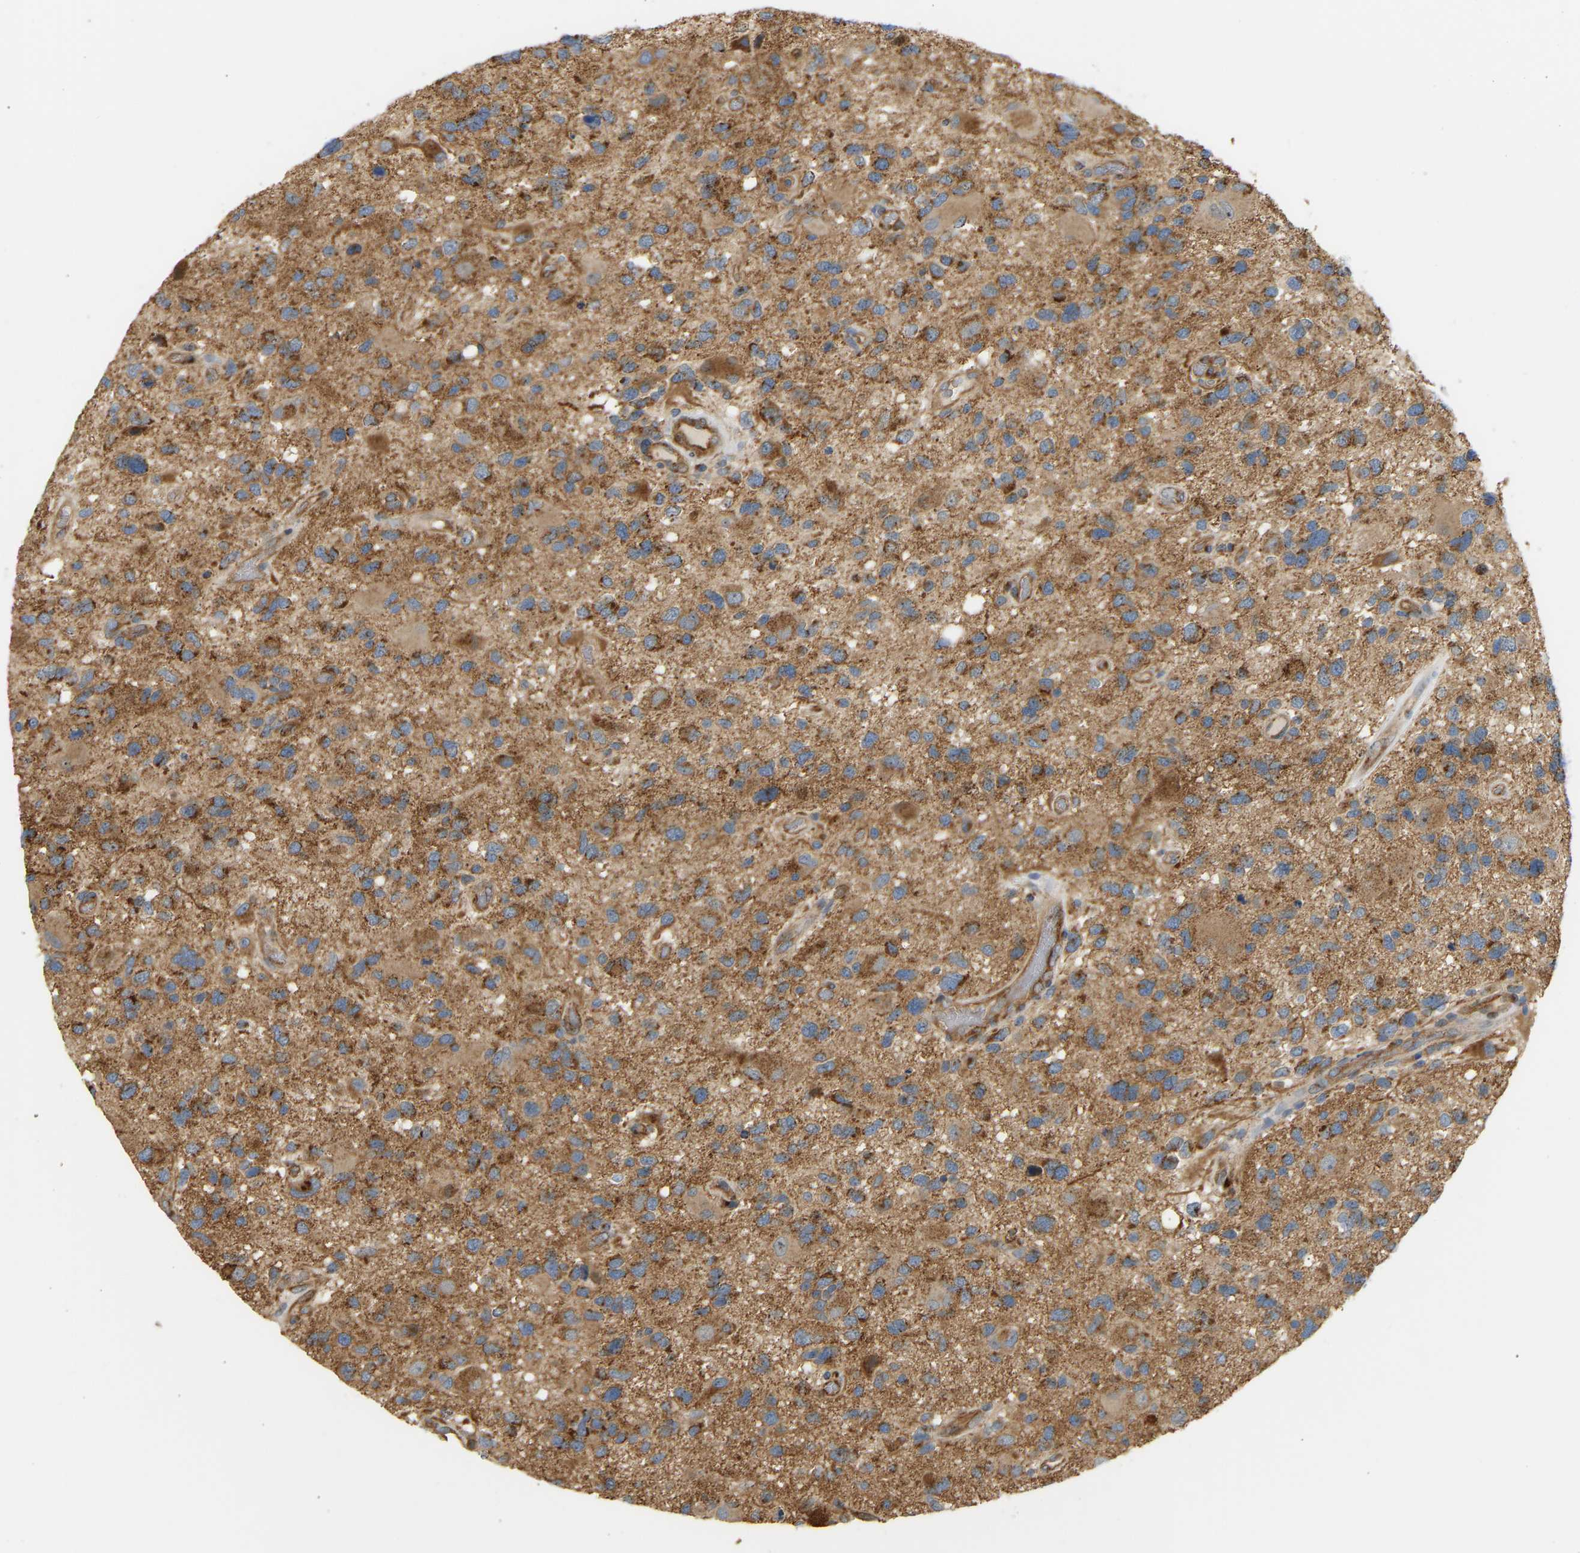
{"staining": {"intensity": "moderate", "quantity": ">75%", "location": "cytoplasmic/membranous"}, "tissue": "glioma", "cell_type": "Tumor cells", "image_type": "cancer", "snomed": [{"axis": "morphology", "description": "Glioma, malignant, High grade"}, {"axis": "topography", "description": "Brain"}], "caption": "High-magnification brightfield microscopy of glioma stained with DAB (3,3'-diaminobenzidine) (brown) and counterstained with hematoxylin (blue). tumor cells exhibit moderate cytoplasmic/membranous staining is seen in approximately>75% of cells. (DAB (3,3'-diaminobenzidine) IHC with brightfield microscopy, high magnification).", "gene": "YIPF2", "patient": {"sex": "male", "age": 33}}